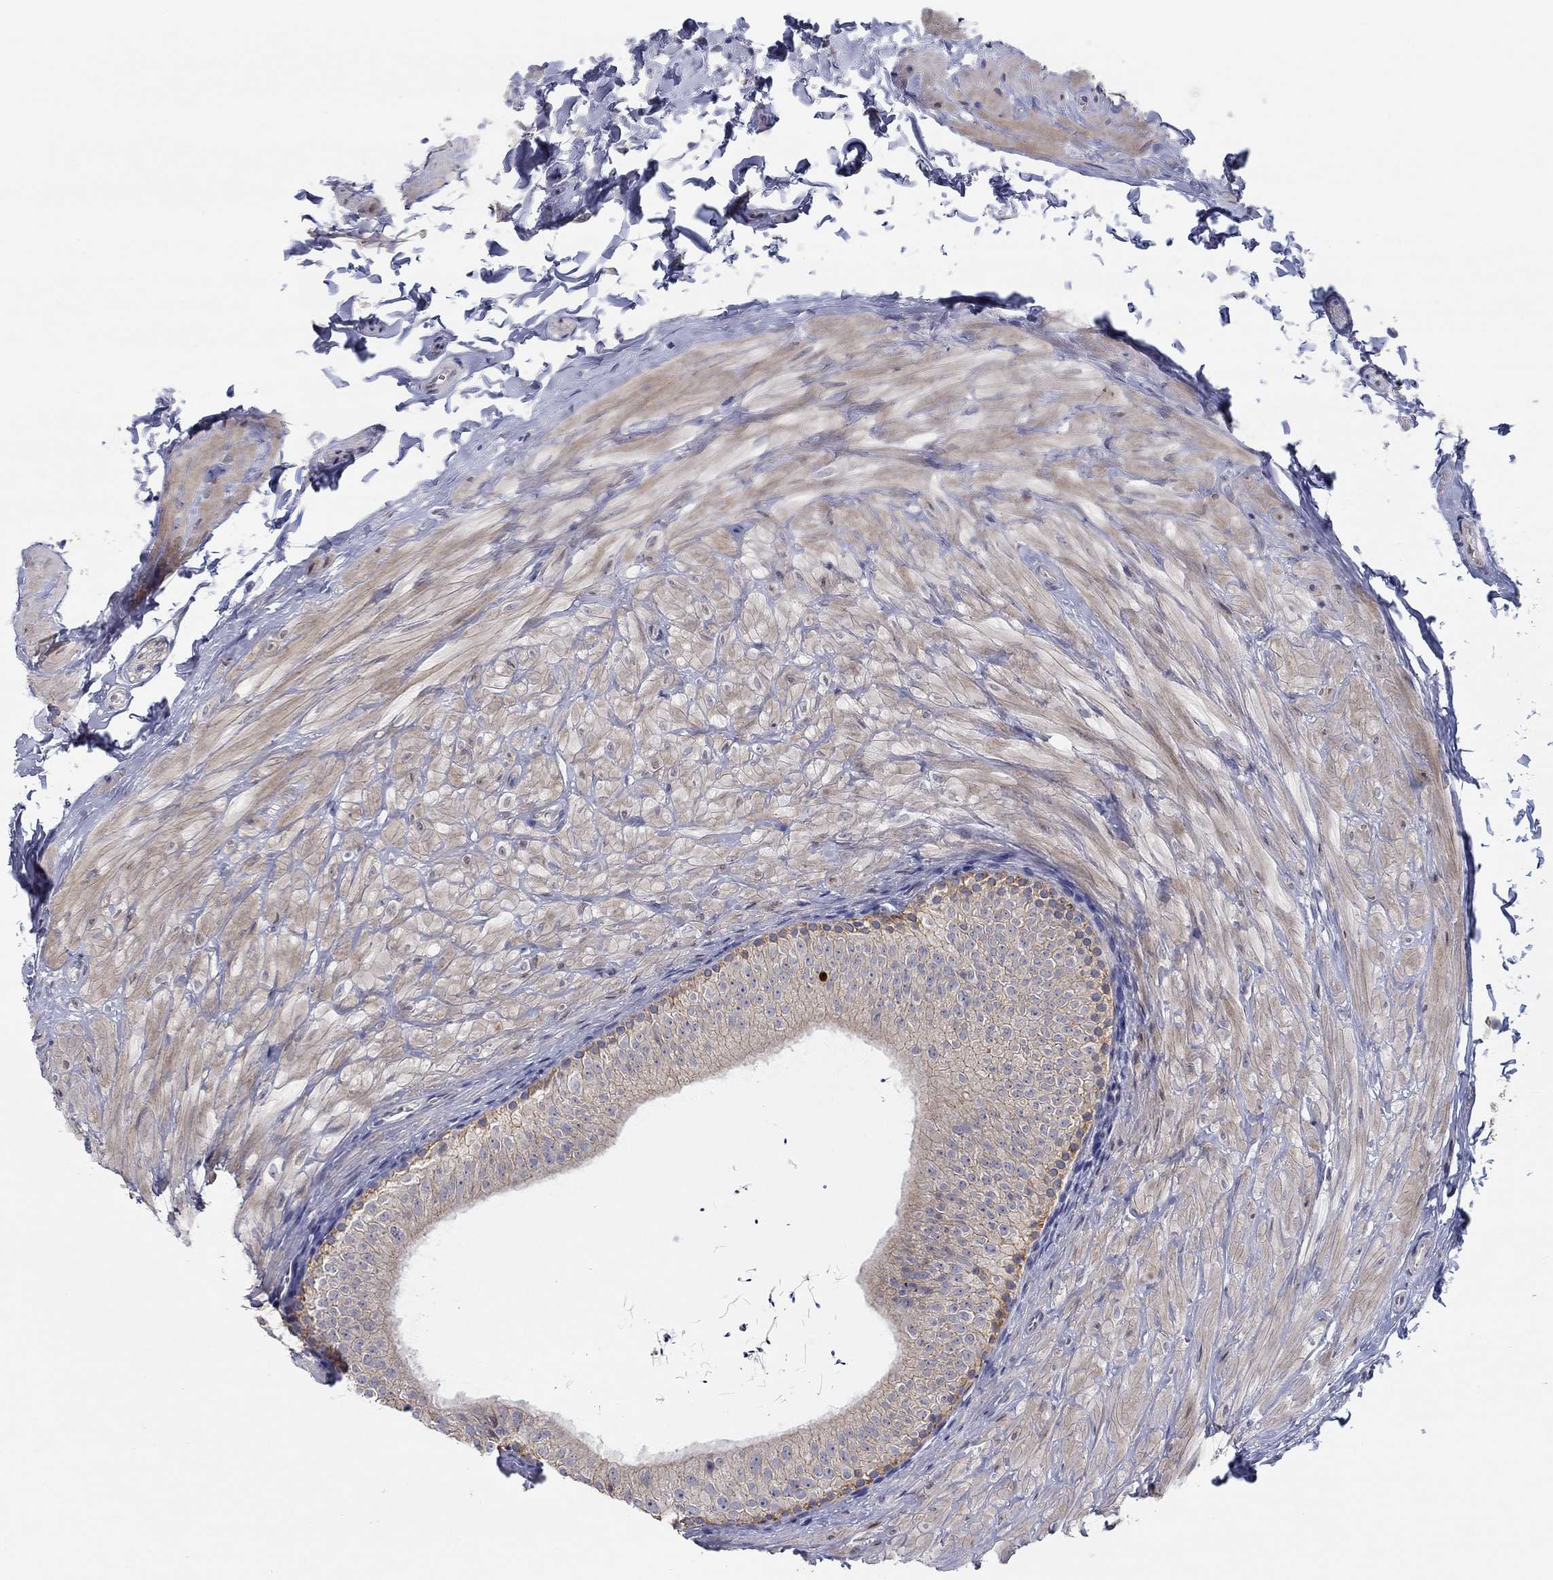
{"staining": {"intensity": "negative", "quantity": "none", "location": "none"}, "tissue": "epididymis", "cell_type": "Glandular cells", "image_type": "normal", "snomed": [{"axis": "morphology", "description": "Normal tissue, NOS"}, {"axis": "topography", "description": "Epididymis"}], "caption": "This is an immunohistochemistry (IHC) image of normal human epididymis. There is no staining in glandular cells.", "gene": "PRC1", "patient": {"sex": "male", "age": 32}}